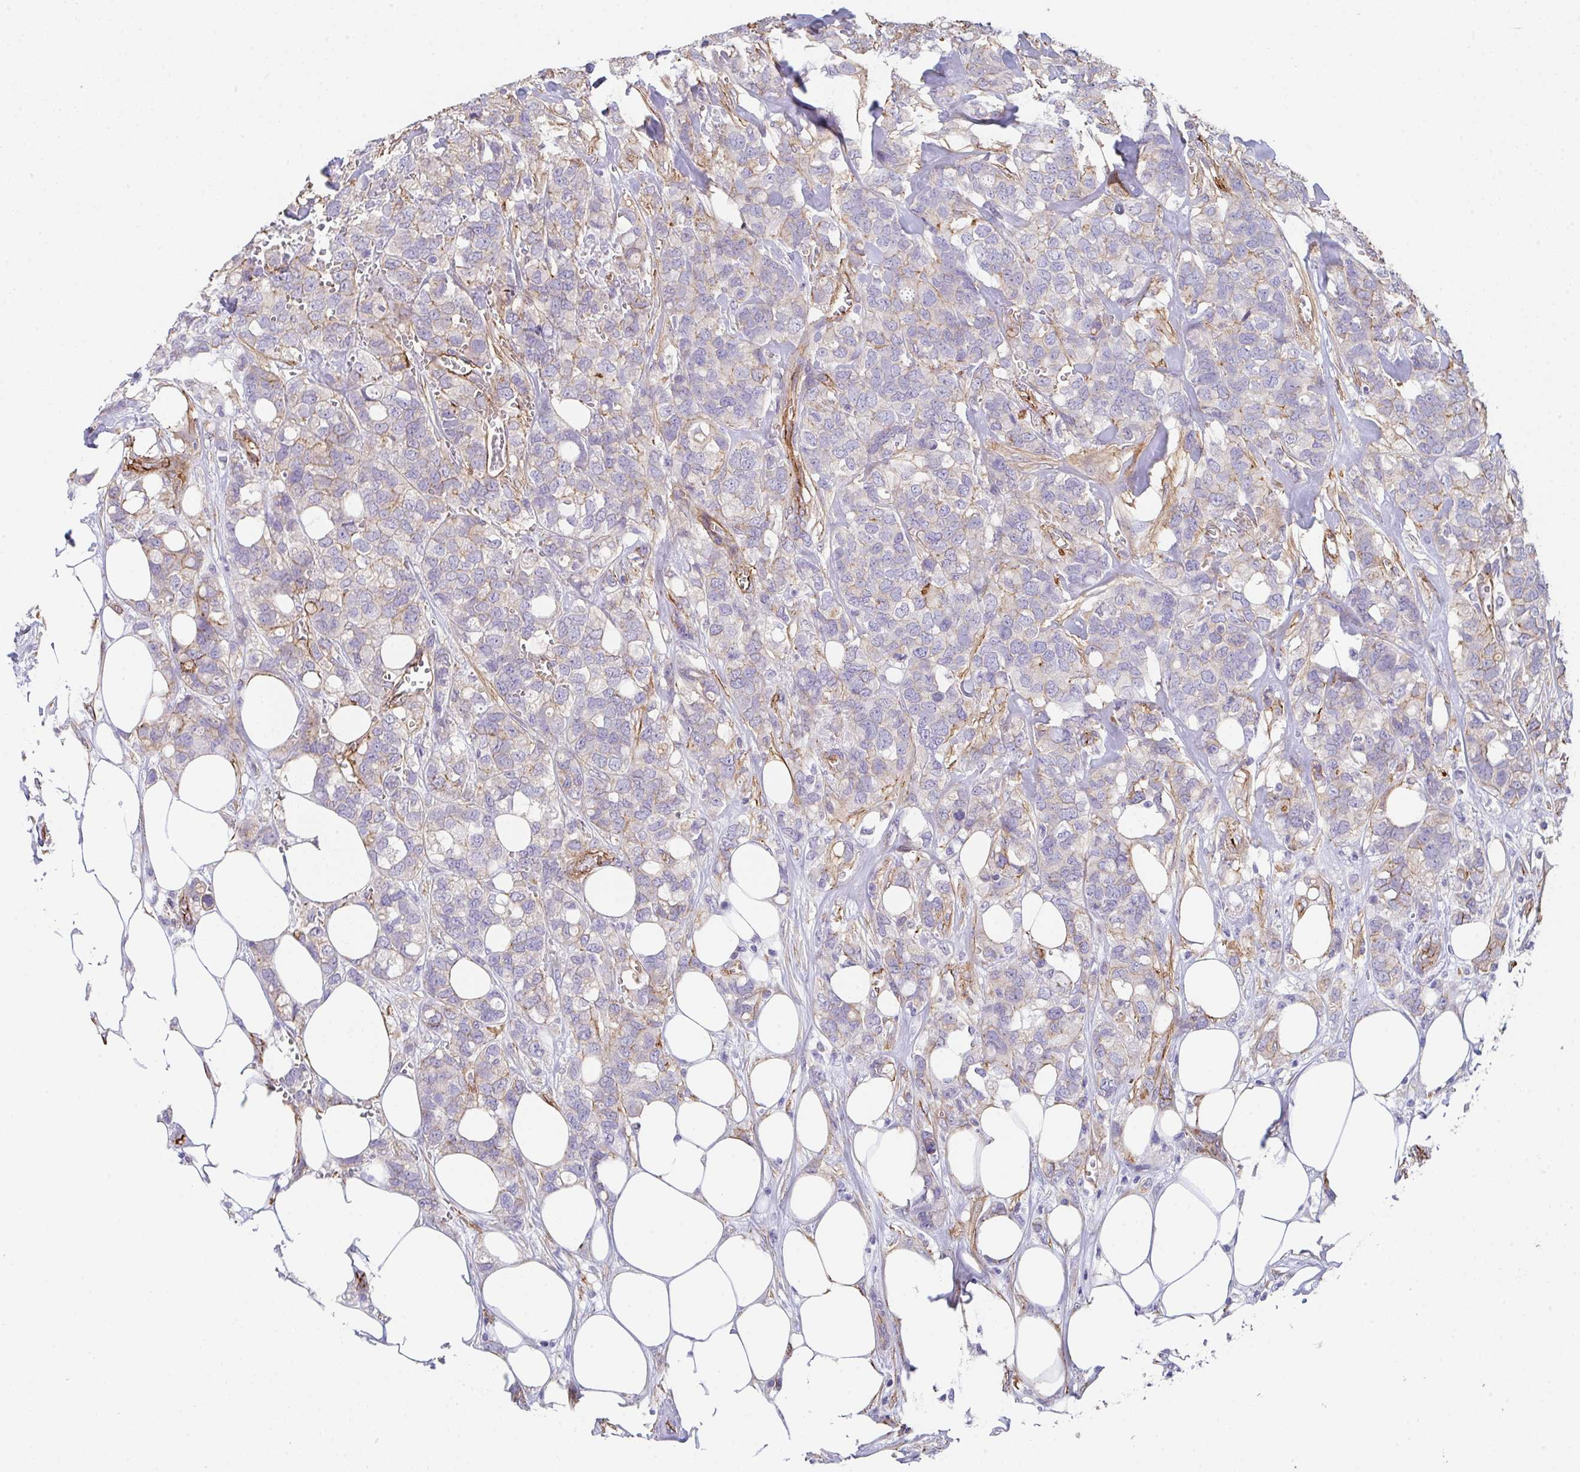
{"staining": {"intensity": "negative", "quantity": "none", "location": "none"}, "tissue": "breast cancer", "cell_type": "Tumor cells", "image_type": "cancer", "snomed": [{"axis": "morphology", "description": "Lobular carcinoma"}, {"axis": "topography", "description": "Breast"}], "caption": "Breast cancer (lobular carcinoma) was stained to show a protein in brown. There is no significant staining in tumor cells. The staining is performed using DAB brown chromogen with nuclei counter-stained in using hematoxylin.", "gene": "DBN1", "patient": {"sex": "female", "age": 91}}